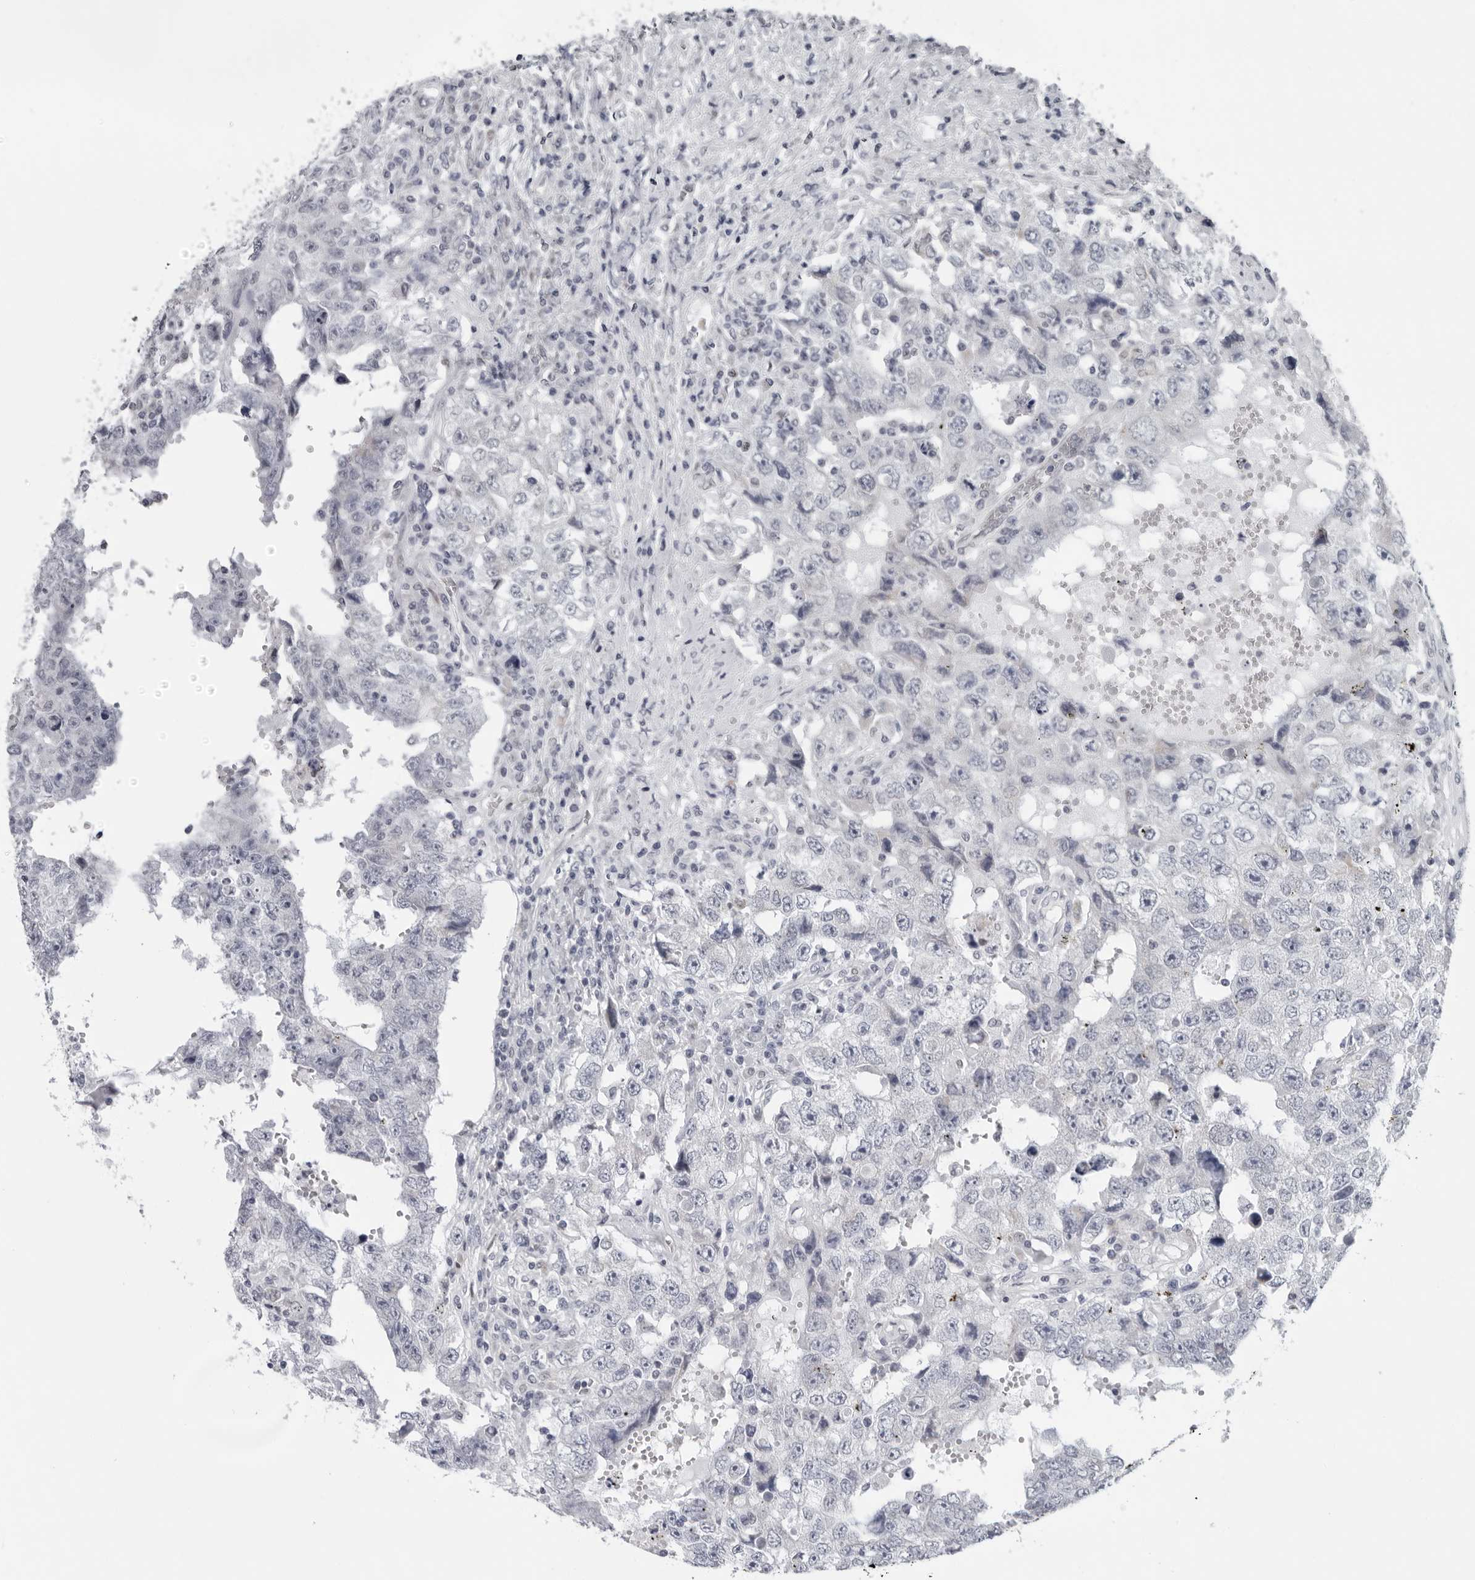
{"staining": {"intensity": "negative", "quantity": "none", "location": "none"}, "tissue": "testis cancer", "cell_type": "Tumor cells", "image_type": "cancer", "snomed": [{"axis": "morphology", "description": "Carcinoma, Embryonal, NOS"}, {"axis": "topography", "description": "Testis"}], "caption": "Testis cancer stained for a protein using immunohistochemistry displays no staining tumor cells.", "gene": "CPT2", "patient": {"sex": "male", "age": 26}}